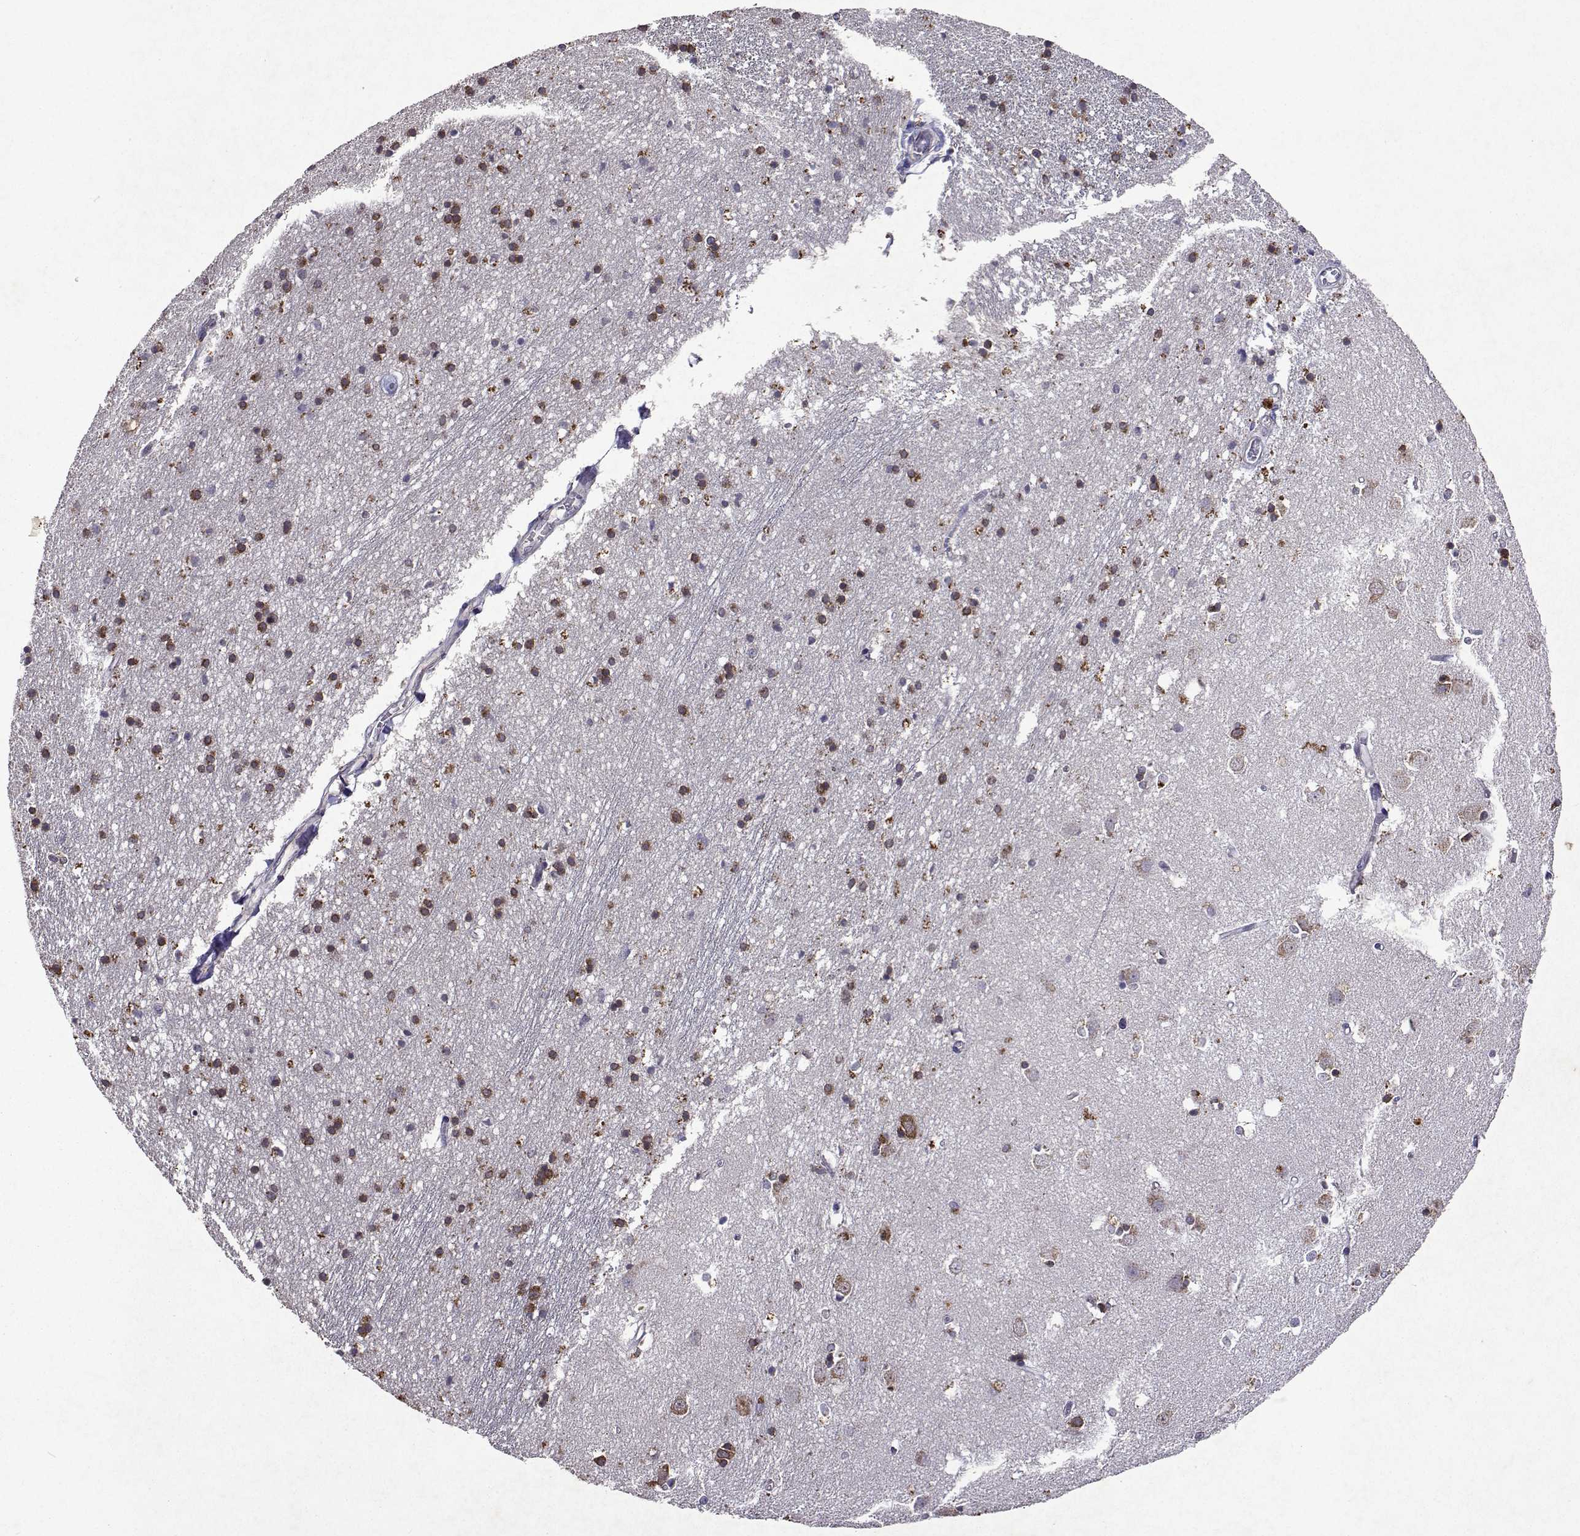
{"staining": {"intensity": "moderate", "quantity": ">75%", "location": "cytoplasmic/membranous"}, "tissue": "caudate", "cell_type": "Glial cells", "image_type": "normal", "snomed": [{"axis": "morphology", "description": "Normal tissue, NOS"}, {"axis": "topography", "description": "Lateral ventricle wall"}], "caption": "Protein expression analysis of benign caudate exhibits moderate cytoplasmic/membranous staining in approximately >75% of glial cells.", "gene": "TARBP2", "patient": {"sex": "male", "age": 54}}